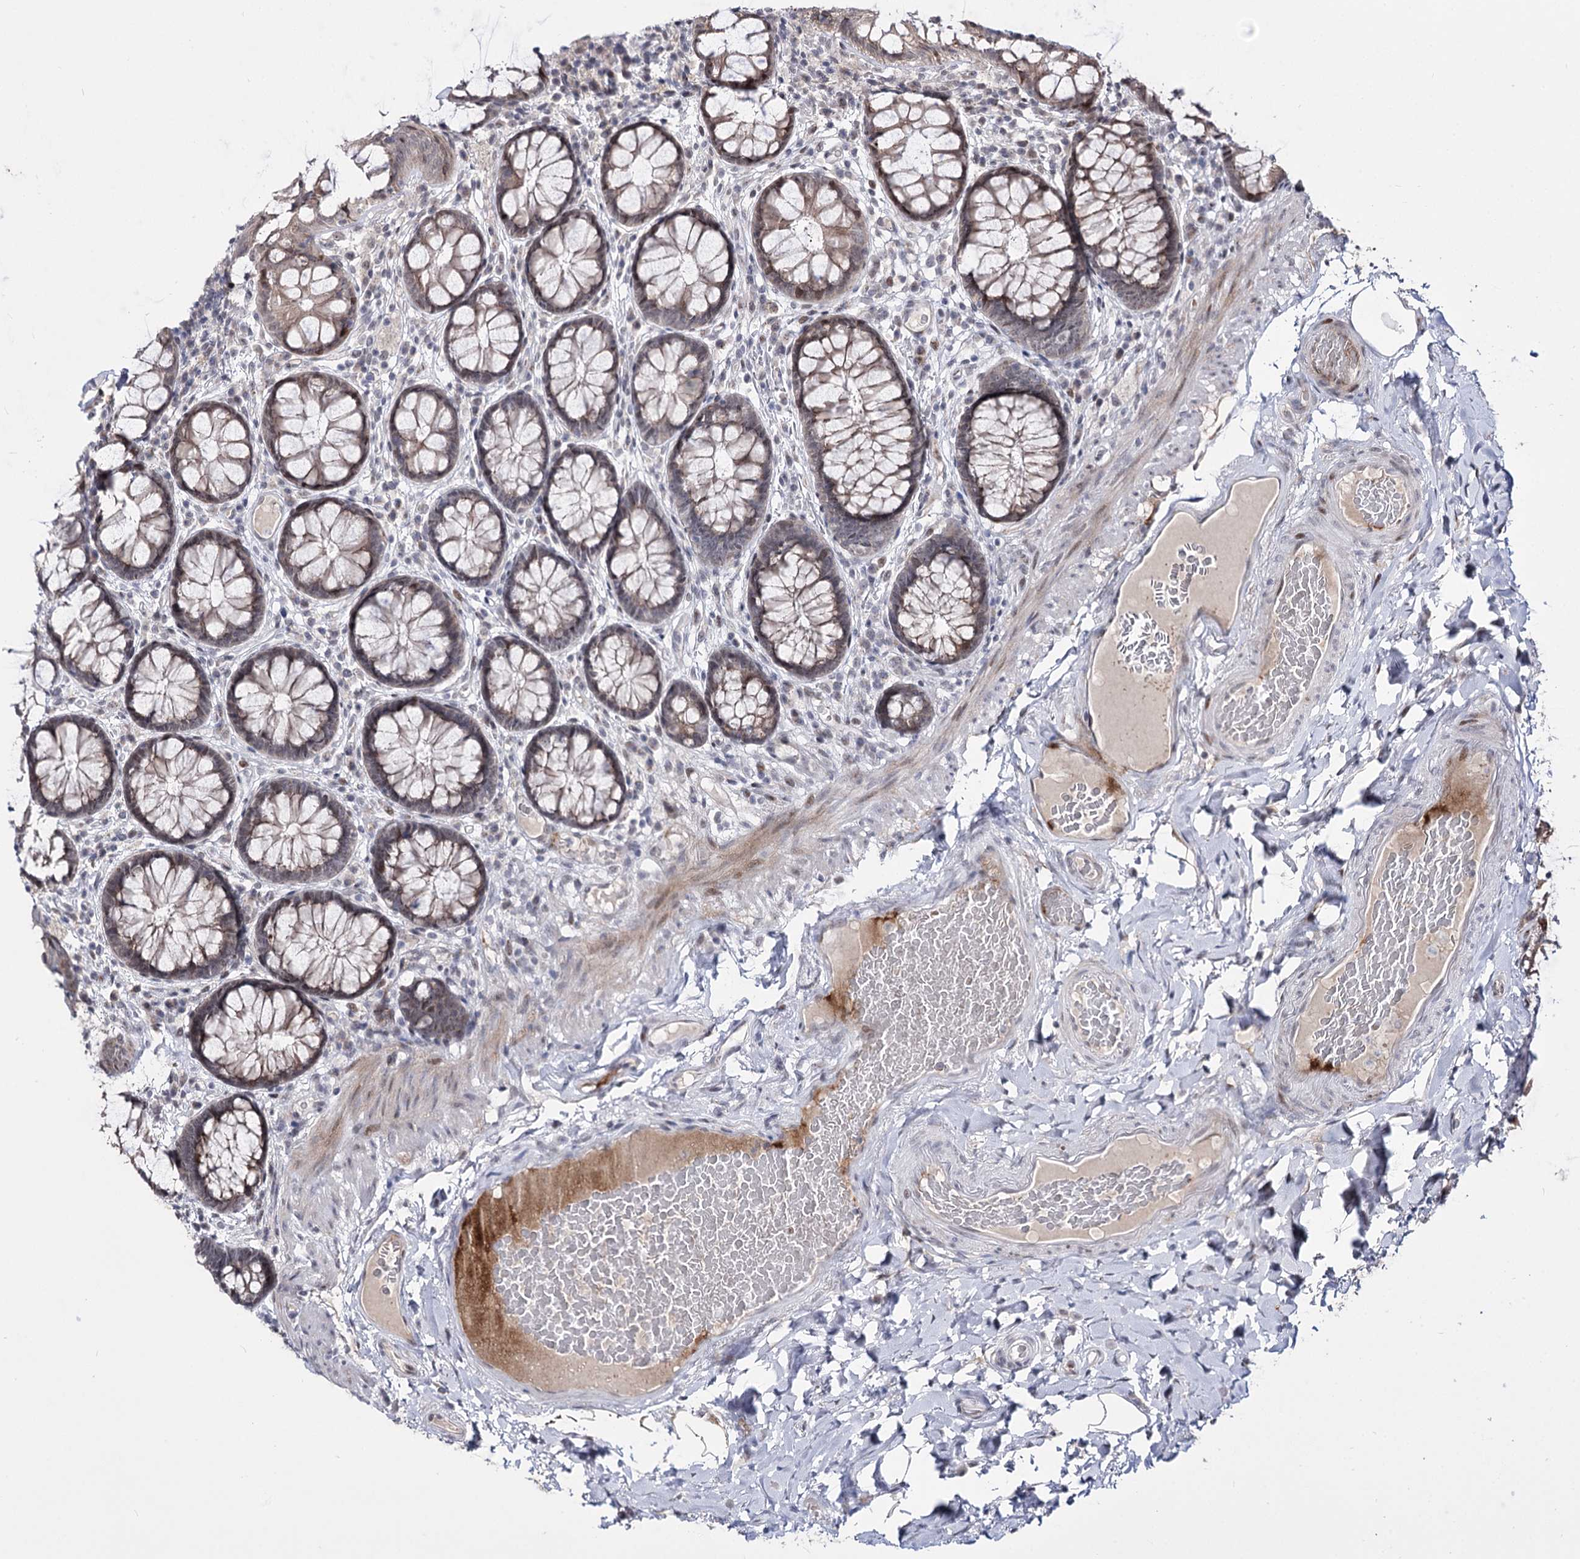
{"staining": {"intensity": "moderate", "quantity": ">75%", "location": "cytoplasmic/membranous,nuclear"}, "tissue": "rectum", "cell_type": "Glandular cells", "image_type": "normal", "snomed": [{"axis": "morphology", "description": "Normal tissue, NOS"}, {"axis": "topography", "description": "Rectum"}], "caption": "Immunohistochemistry (IHC) of unremarkable rectum displays medium levels of moderate cytoplasmic/membranous,nuclear expression in approximately >75% of glandular cells.", "gene": "STOX1", "patient": {"sex": "male", "age": 83}}